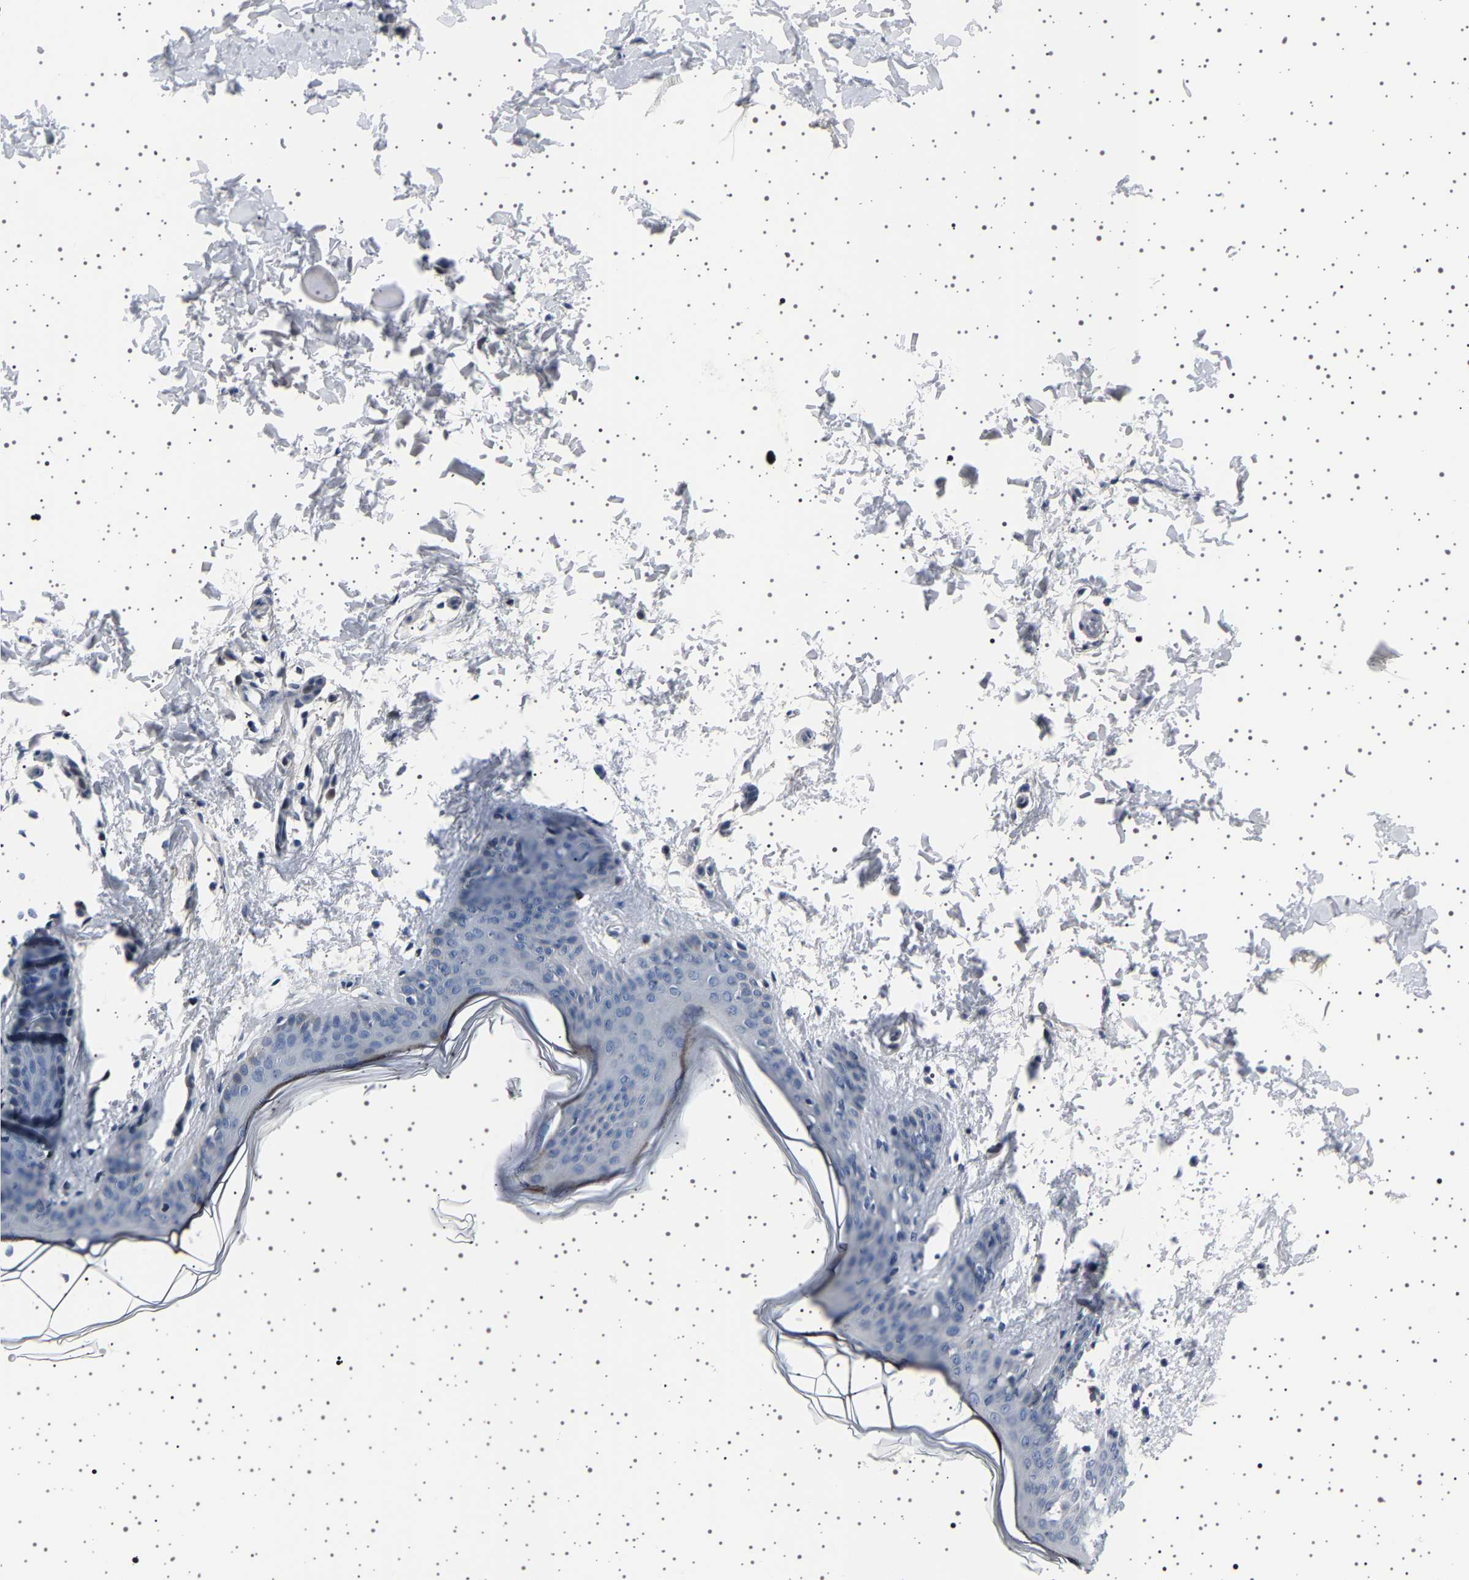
{"staining": {"intensity": "negative", "quantity": "none", "location": "none"}, "tissue": "skin", "cell_type": "Fibroblasts", "image_type": "normal", "snomed": [{"axis": "morphology", "description": "Normal tissue, NOS"}, {"axis": "topography", "description": "Skin"}], "caption": "Histopathology image shows no significant protein expression in fibroblasts of unremarkable skin.", "gene": "PAK5", "patient": {"sex": "female", "age": 17}}